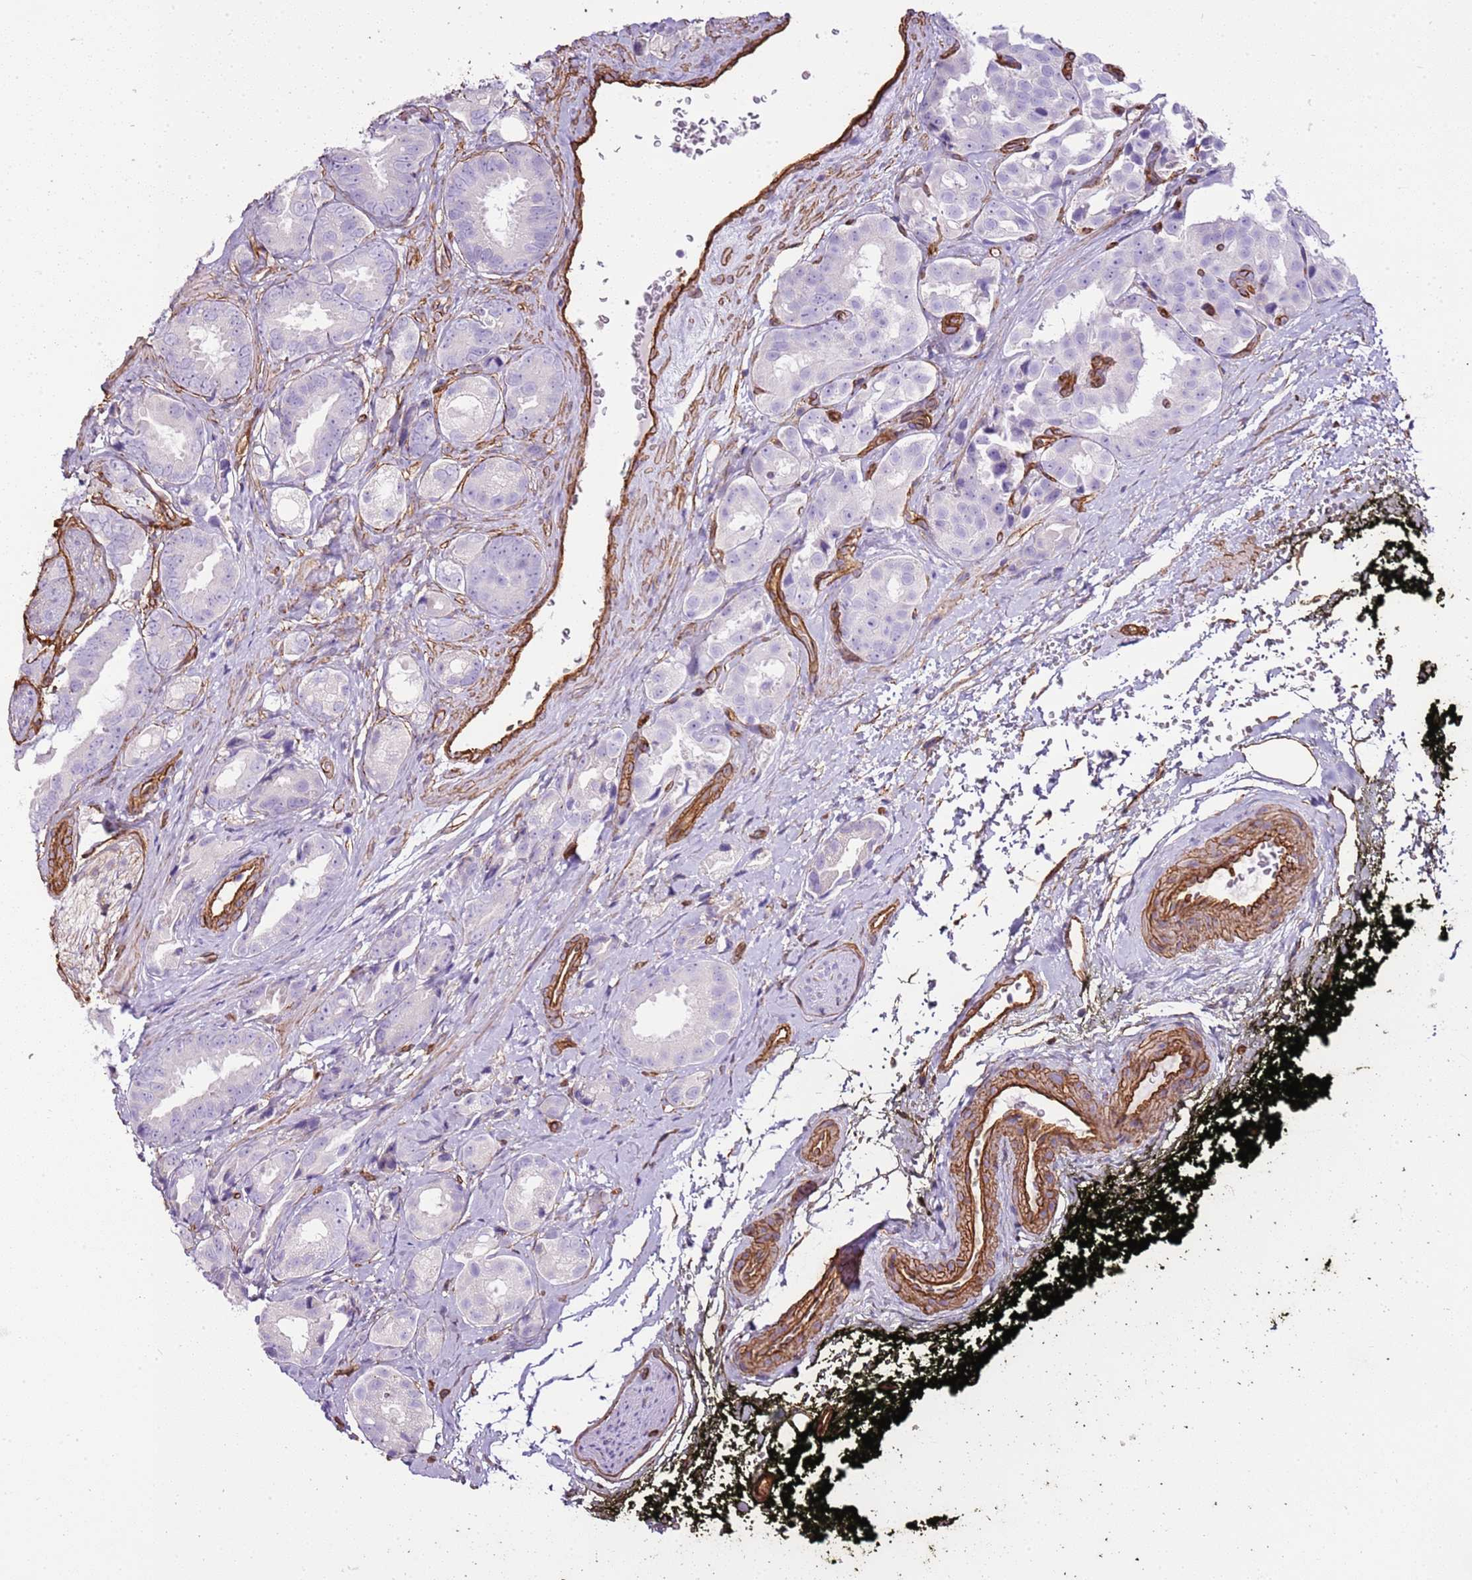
{"staining": {"intensity": "negative", "quantity": "none", "location": "none"}, "tissue": "prostate cancer", "cell_type": "Tumor cells", "image_type": "cancer", "snomed": [{"axis": "morphology", "description": "Adenocarcinoma, High grade"}, {"axis": "topography", "description": "Prostate"}], "caption": "DAB immunohistochemical staining of prostate cancer displays no significant staining in tumor cells. Brightfield microscopy of immunohistochemistry stained with DAB (brown) and hematoxylin (blue), captured at high magnification.", "gene": "CTDSPL", "patient": {"sex": "male", "age": 71}}